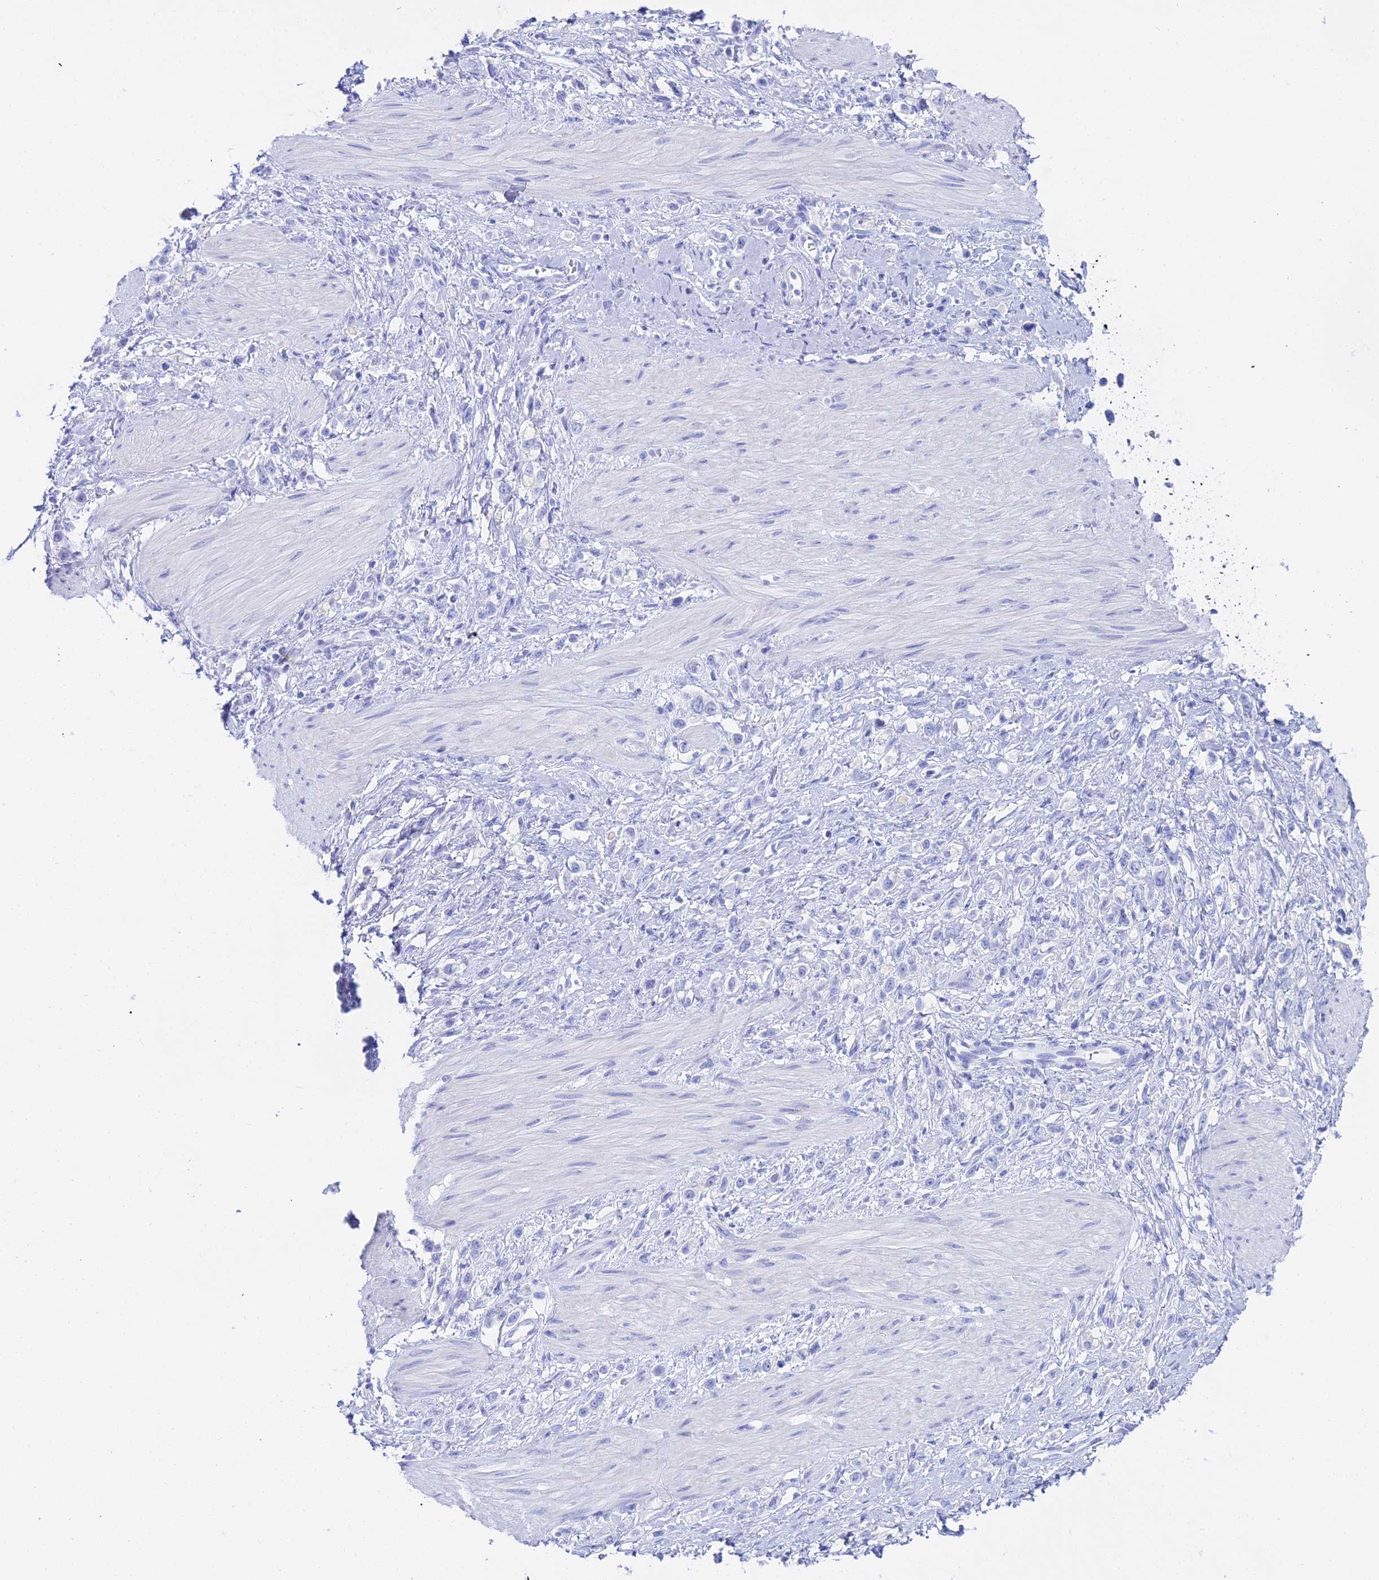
{"staining": {"intensity": "negative", "quantity": "none", "location": "none"}, "tissue": "stomach cancer", "cell_type": "Tumor cells", "image_type": "cancer", "snomed": [{"axis": "morphology", "description": "Adenocarcinoma, NOS"}, {"axis": "topography", "description": "Stomach"}], "caption": "This is an immunohistochemistry (IHC) histopathology image of human stomach cancer (adenocarcinoma). There is no expression in tumor cells.", "gene": "CGB2", "patient": {"sex": "female", "age": 65}}